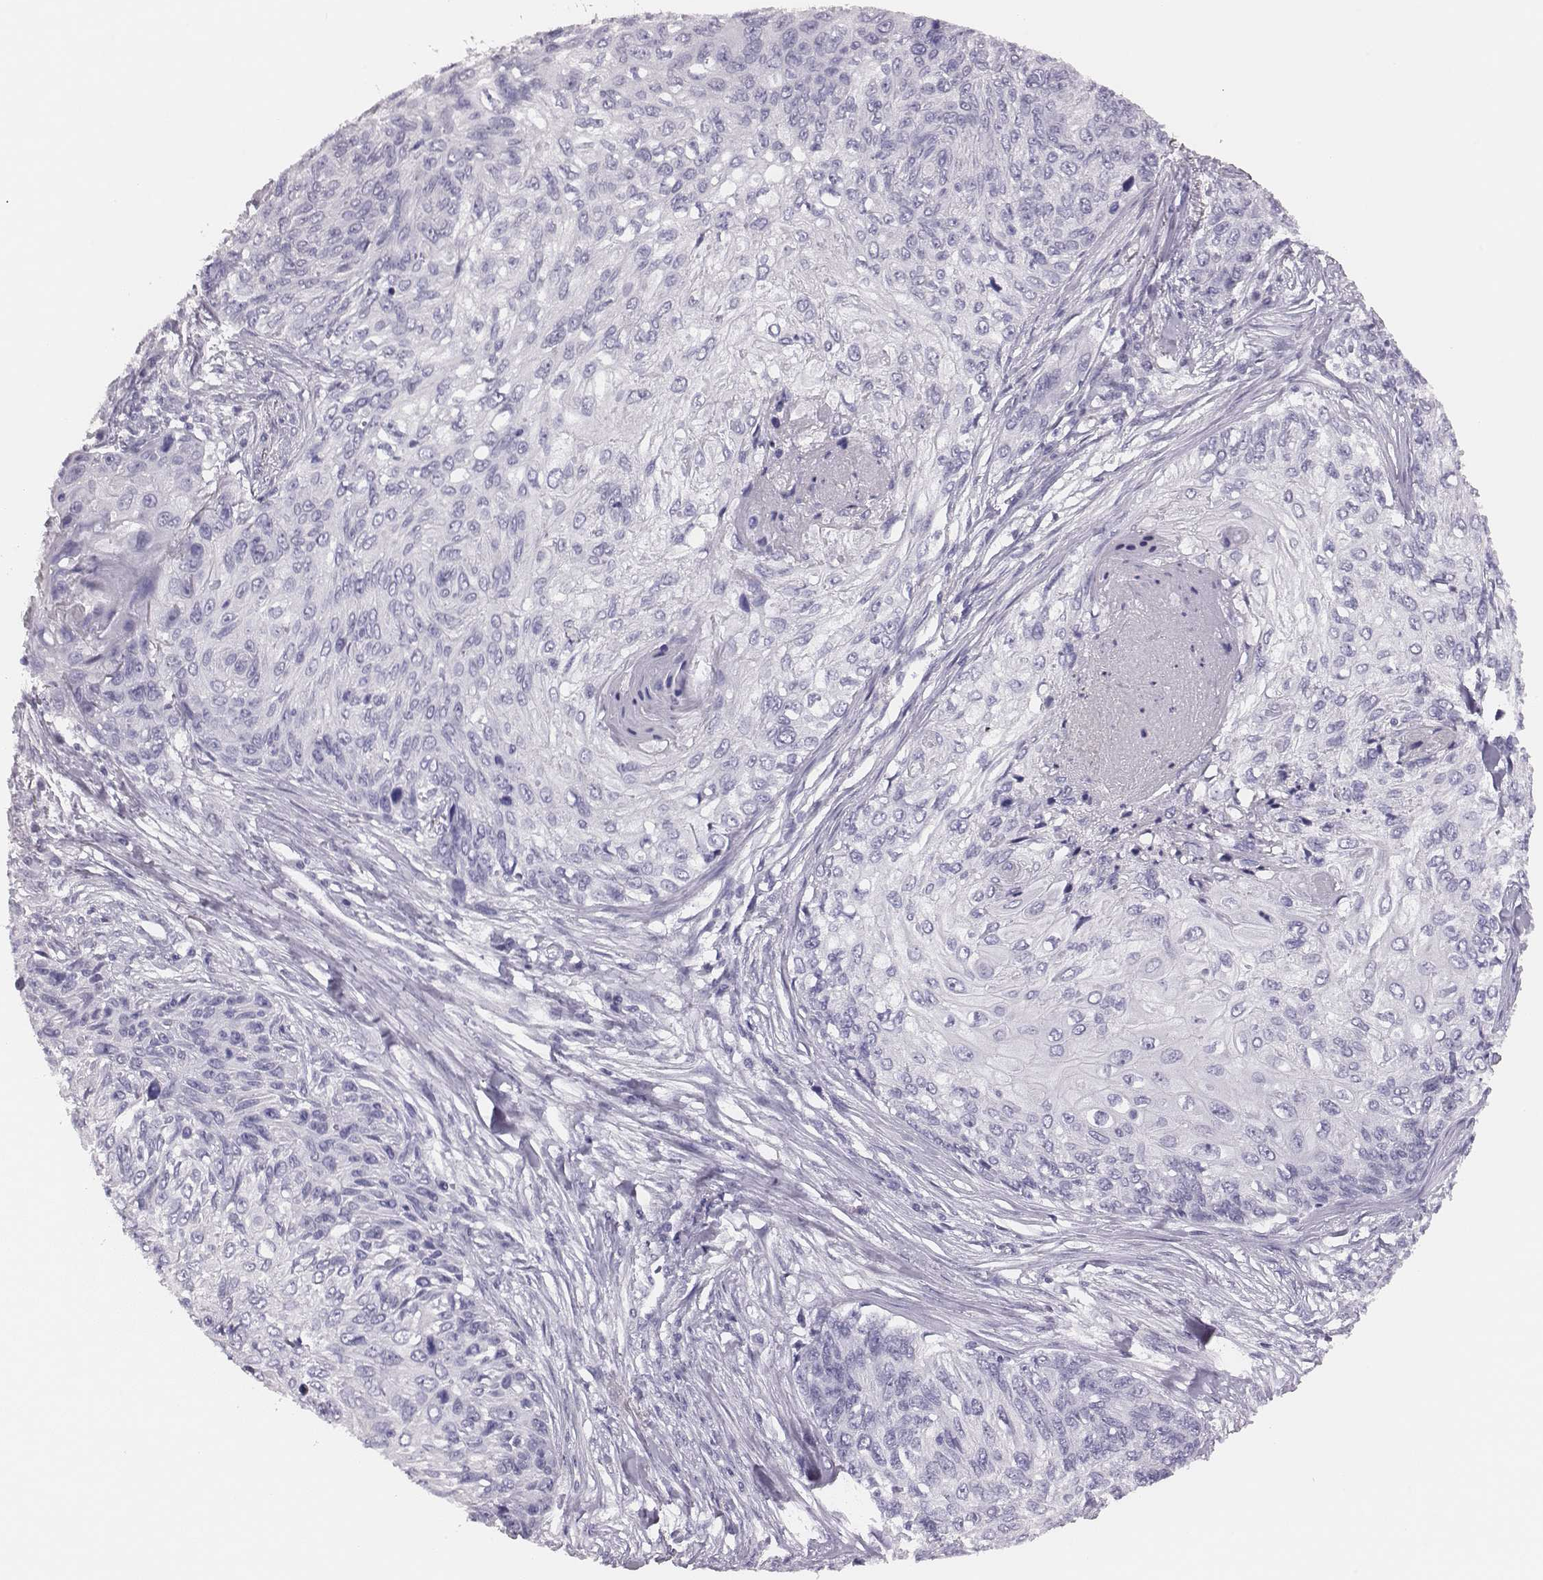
{"staining": {"intensity": "negative", "quantity": "none", "location": "none"}, "tissue": "skin cancer", "cell_type": "Tumor cells", "image_type": "cancer", "snomed": [{"axis": "morphology", "description": "Squamous cell carcinoma, NOS"}, {"axis": "topography", "description": "Skin"}], "caption": "IHC of human skin squamous cell carcinoma reveals no expression in tumor cells.", "gene": "H1-6", "patient": {"sex": "male", "age": 92}}